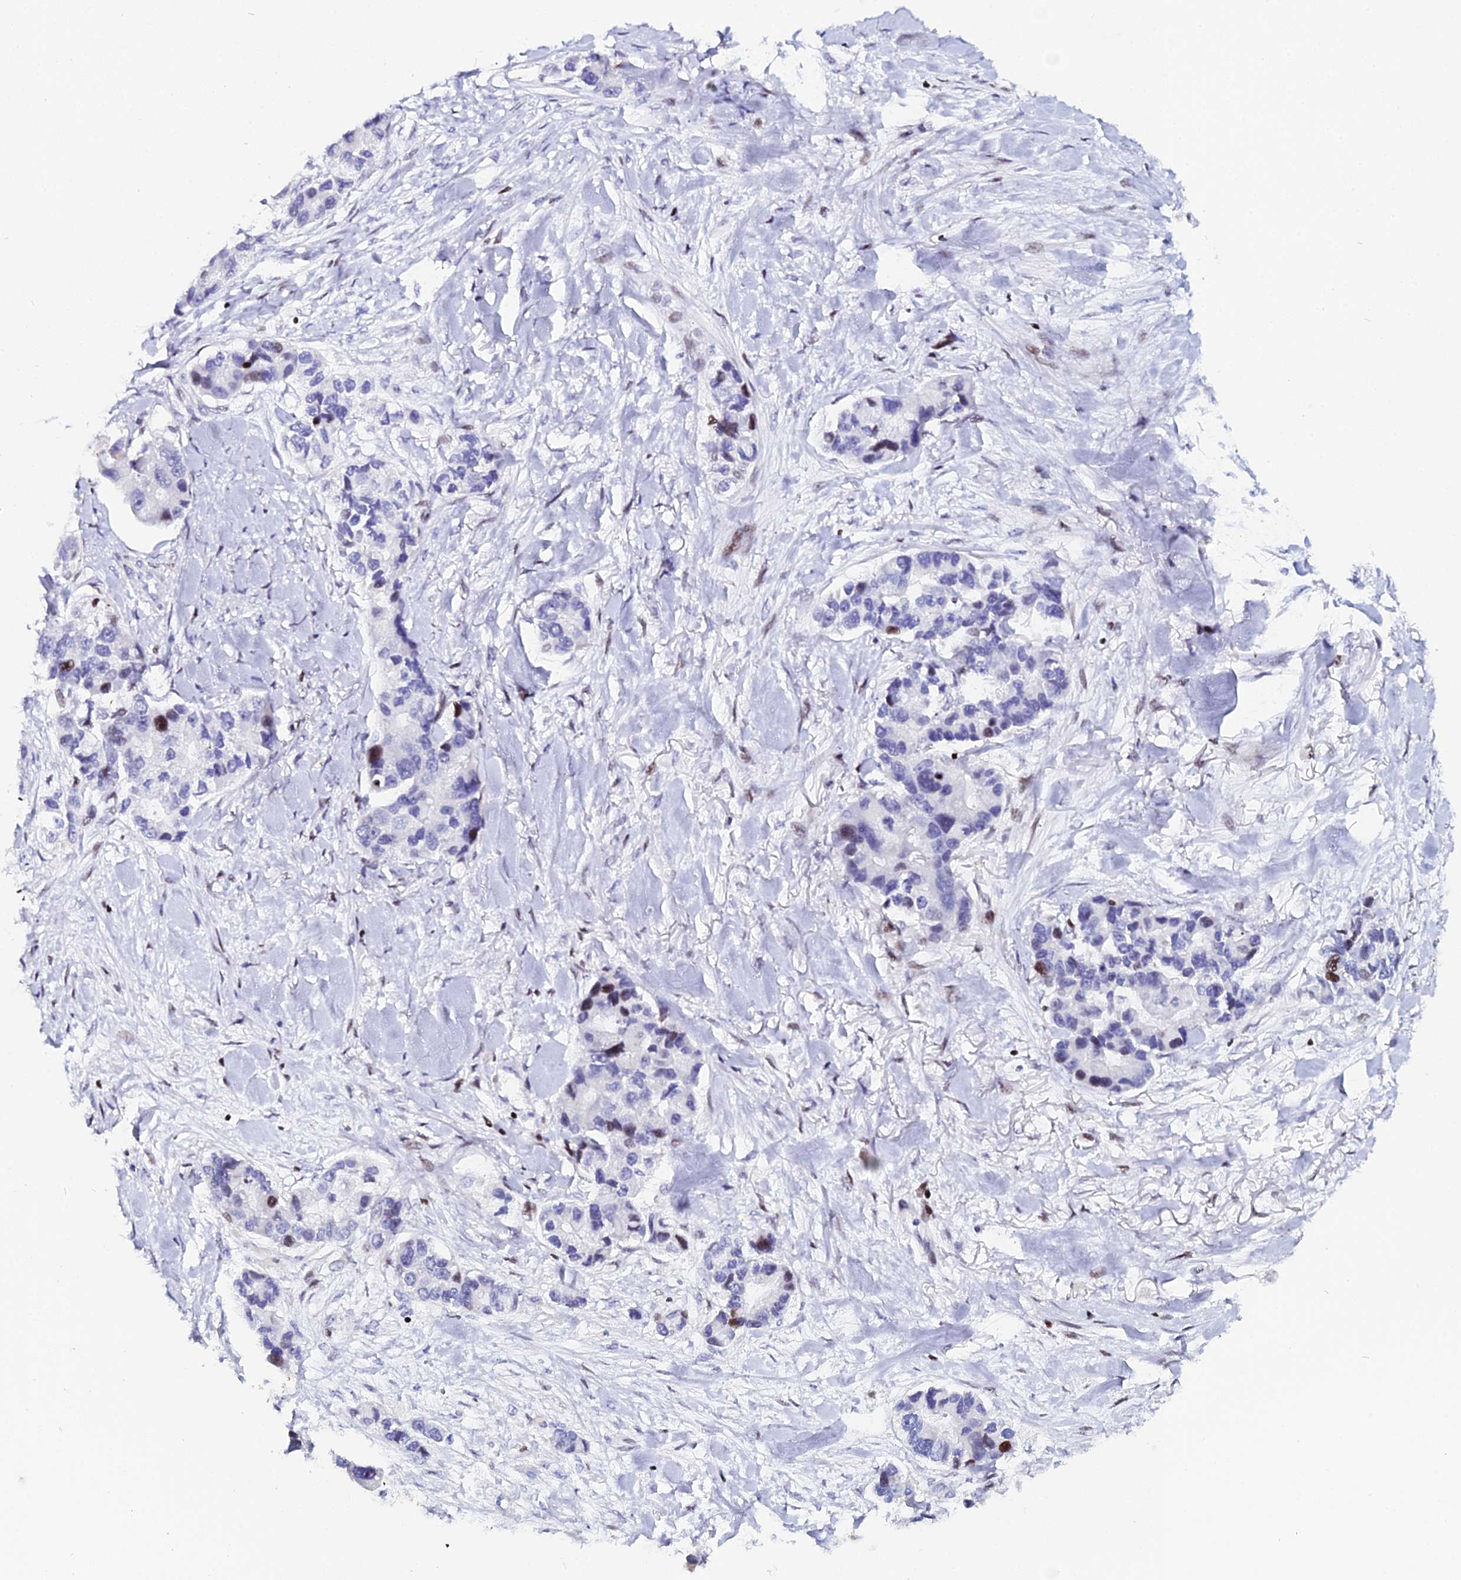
{"staining": {"intensity": "moderate", "quantity": "<25%", "location": "nuclear"}, "tissue": "lung cancer", "cell_type": "Tumor cells", "image_type": "cancer", "snomed": [{"axis": "morphology", "description": "Adenocarcinoma, NOS"}, {"axis": "topography", "description": "Lung"}], "caption": "Immunohistochemistry (IHC) staining of lung cancer (adenocarcinoma), which reveals low levels of moderate nuclear expression in approximately <25% of tumor cells indicating moderate nuclear protein expression. The staining was performed using DAB (brown) for protein detection and nuclei were counterstained in hematoxylin (blue).", "gene": "MYNN", "patient": {"sex": "female", "age": 54}}